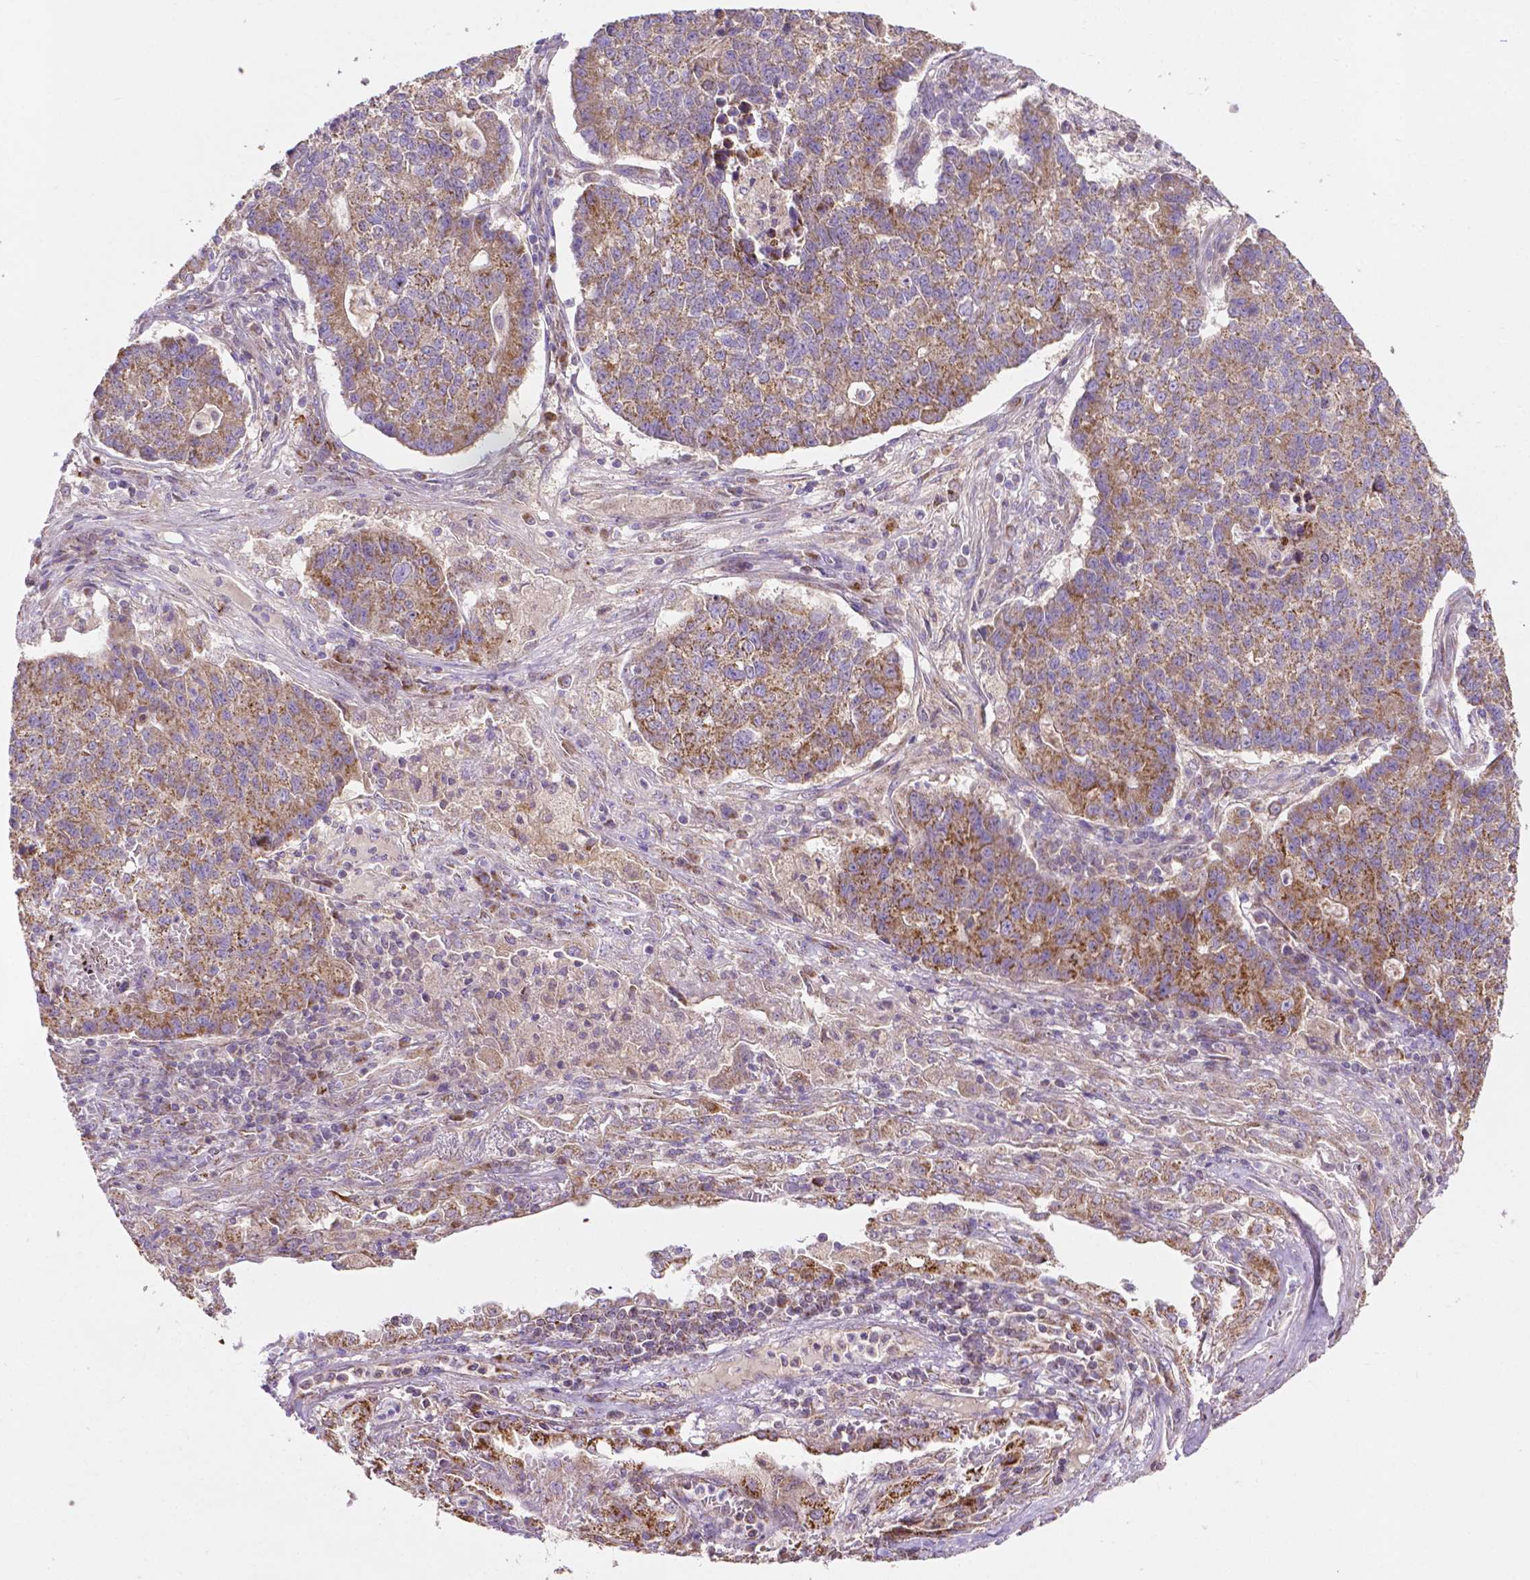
{"staining": {"intensity": "moderate", "quantity": ">75%", "location": "cytoplasmic/membranous"}, "tissue": "lung cancer", "cell_type": "Tumor cells", "image_type": "cancer", "snomed": [{"axis": "morphology", "description": "Adenocarcinoma, NOS"}, {"axis": "topography", "description": "Lung"}], "caption": "Protein analysis of lung adenocarcinoma tissue shows moderate cytoplasmic/membranous positivity in about >75% of tumor cells. (brown staining indicates protein expression, while blue staining denotes nuclei).", "gene": "ILVBL", "patient": {"sex": "male", "age": 57}}